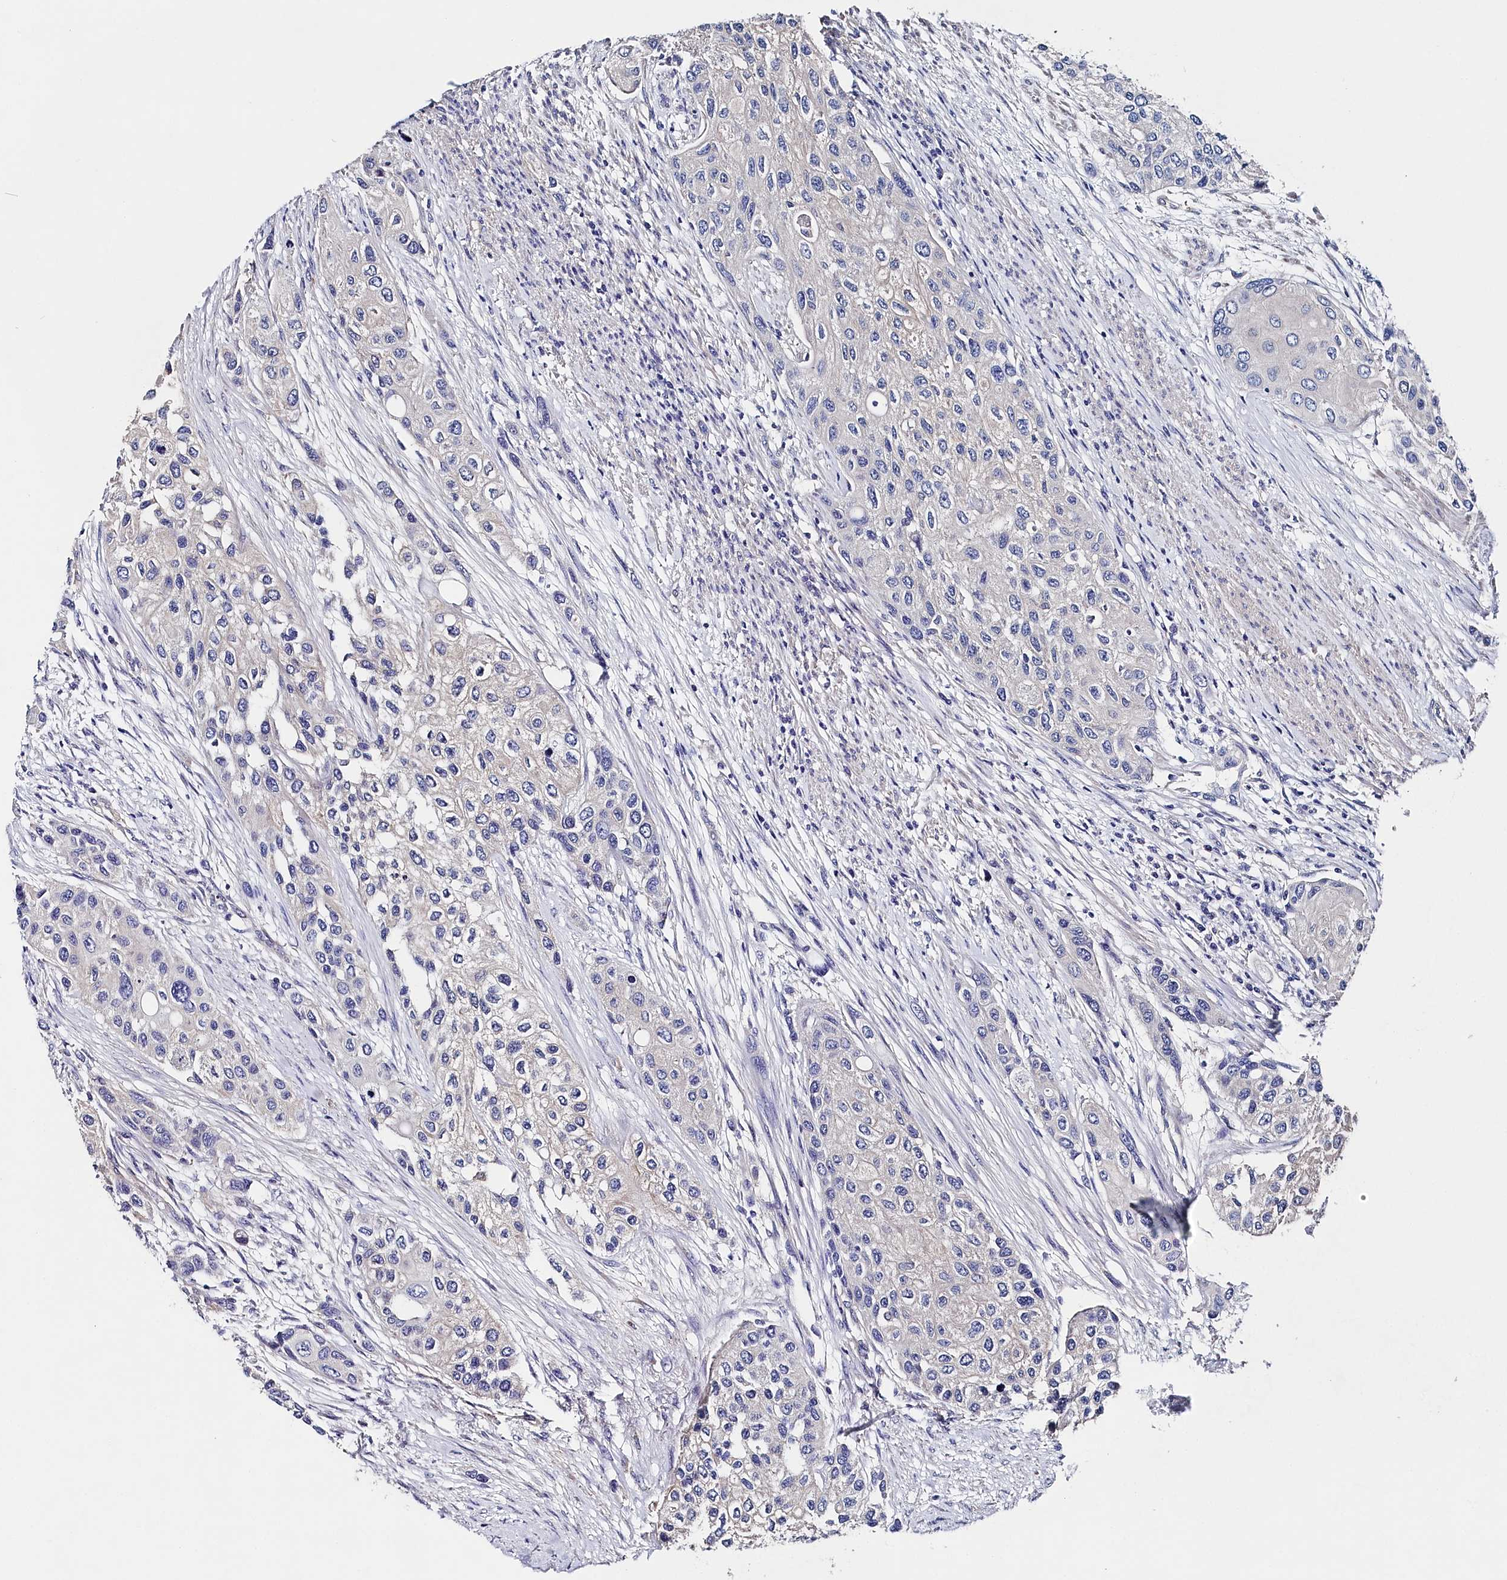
{"staining": {"intensity": "negative", "quantity": "none", "location": "none"}, "tissue": "urothelial cancer", "cell_type": "Tumor cells", "image_type": "cancer", "snomed": [{"axis": "morphology", "description": "Normal tissue, NOS"}, {"axis": "morphology", "description": "Urothelial carcinoma, High grade"}, {"axis": "topography", "description": "Vascular tissue"}, {"axis": "topography", "description": "Urinary bladder"}], "caption": "An image of urothelial cancer stained for a protein displays no brown staining in tumor cells.", "gene": "BHMT", "patient": {"sex": "female", "age": 56}}